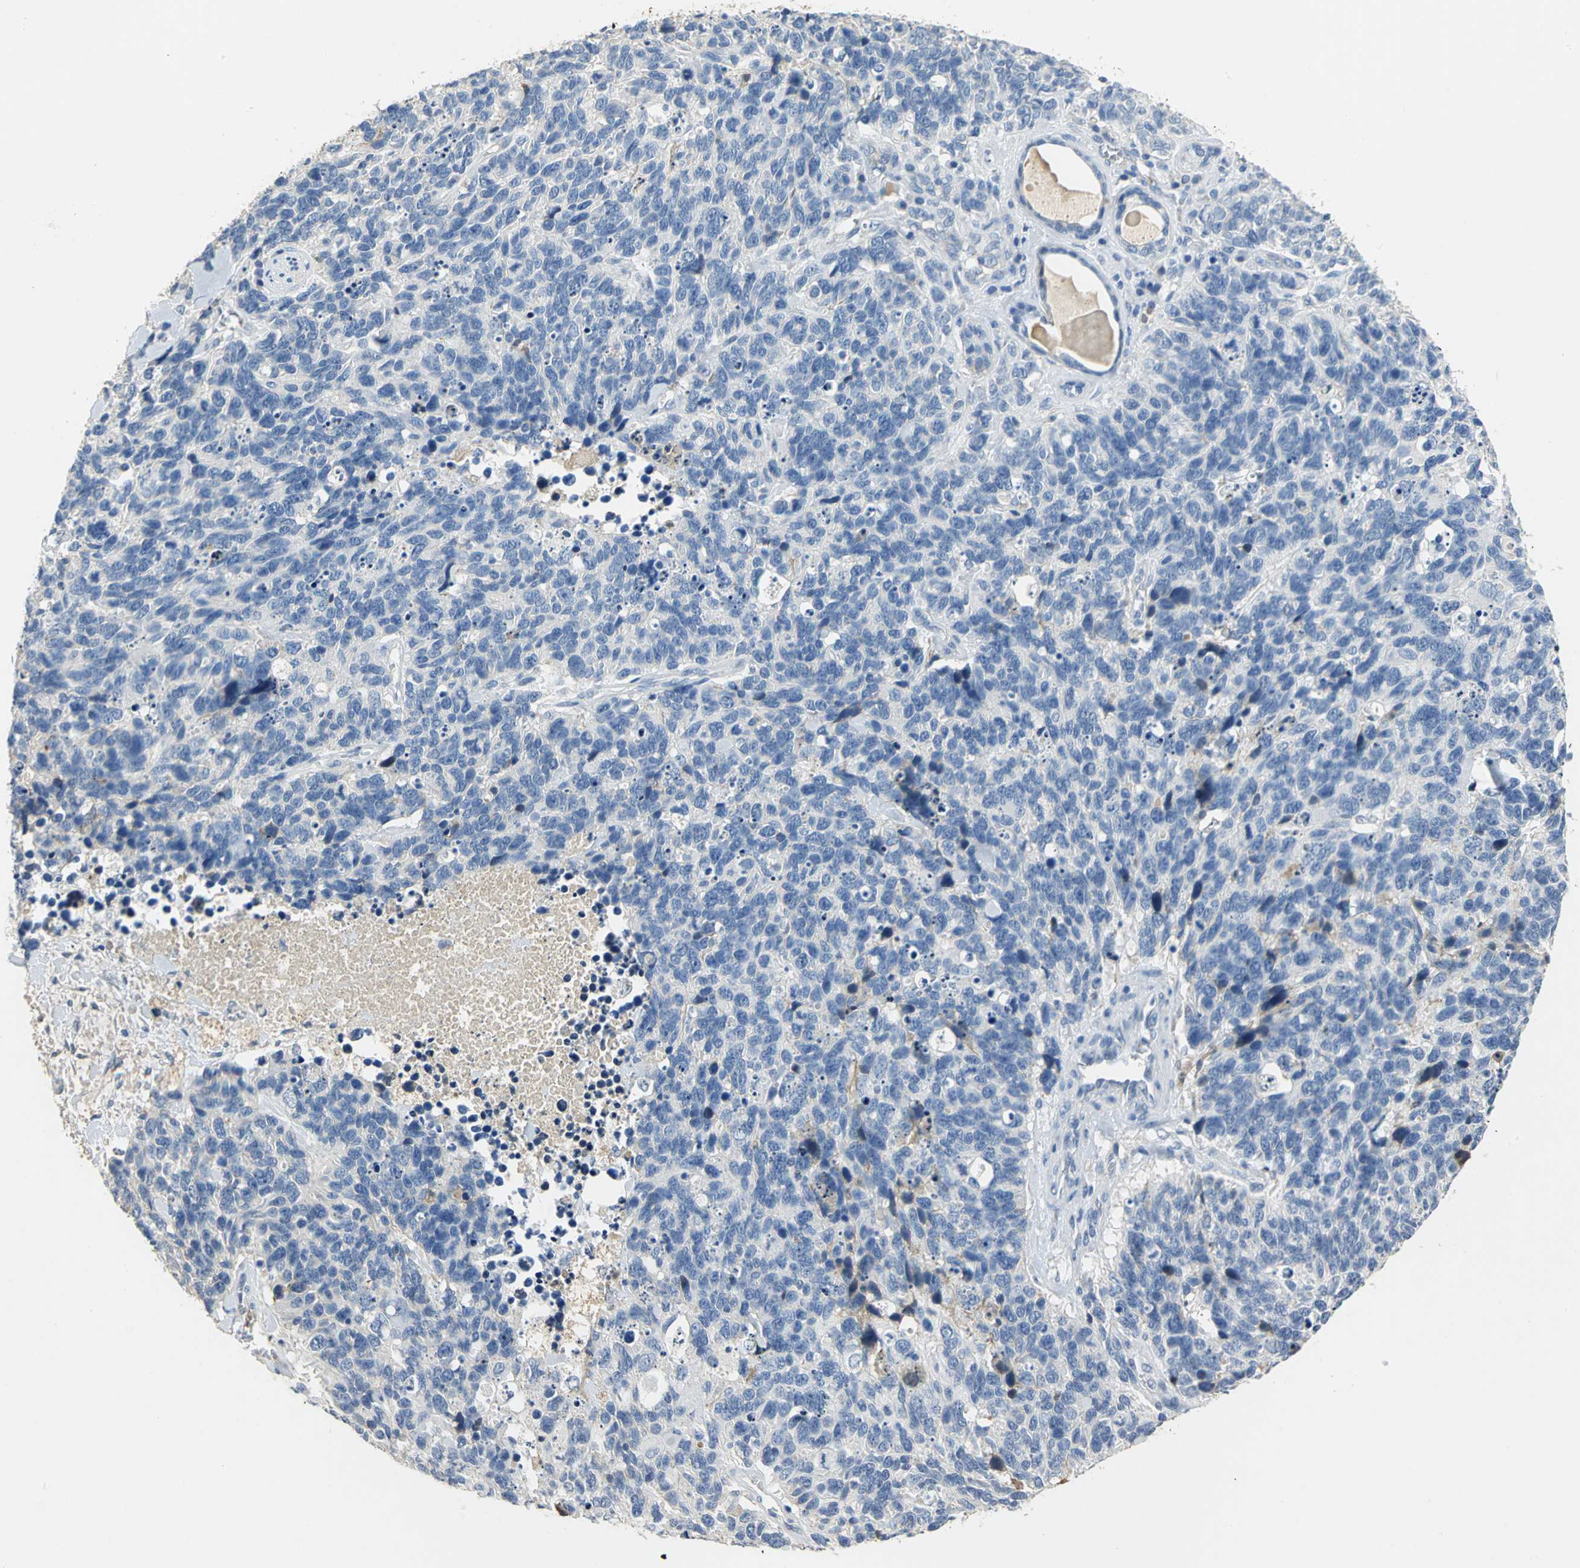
{"staining": {"intensity": "negative", "quantity": "none", "location": "none"}, "tissue": "lung cancer", "cell_type": "Tumor cells", "image_type": "cancer", "snomed": [{"axis": "morphology", "description": "Neoplasm, malignant, NOS"}, {"axis": "topography", "description": "Lung"}], "caption": "Protein analysis of lung cancer (malignant neoplasm) demonstrates no significant staining in tumor cells.", "gene": "GYG2", "patient": {"sex": "female", "age": 58}}